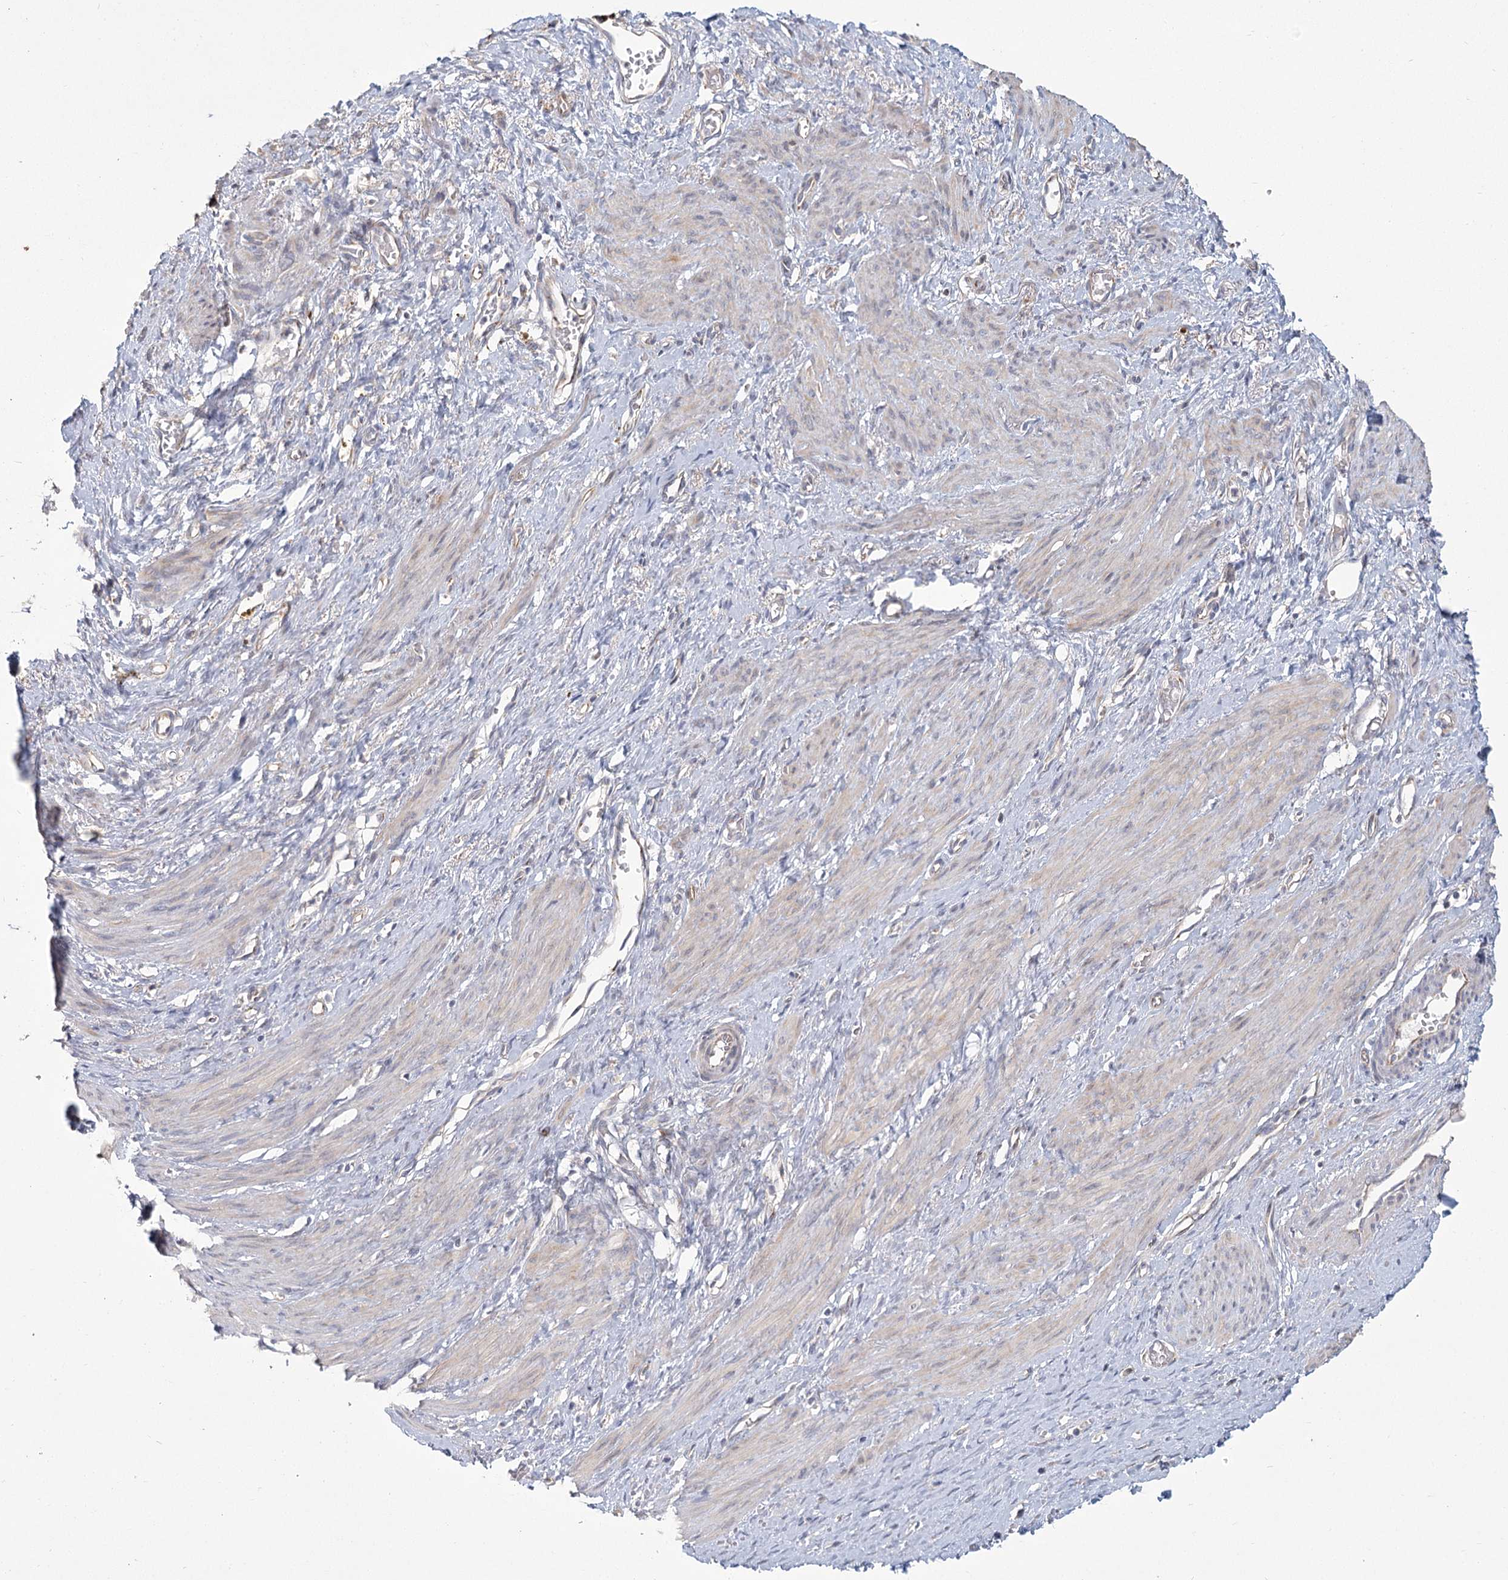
{"staining": {"intensity": "moderate", "quantity": "25%-75%", "location": "cytoplasmic/membranous,nuclear"}, "tissue": "smooth muscle", "cell_type": "Smooth muscle cells", "image_type": "normal", "snomed": [{"axis": "morphology", "description": "Normal tissue, NOS"}, {"axis": "topography", "description": "Endometrium"}], "caption": "The immunohistochemical stain shows moderate cytoplasmic/membranous,nuclear positivity in smooth muscle cells of unremarkable smooth muscle. (IHC, brightfield microscopy, high magnification).", "gene": "CNTLN", "patient": {"sex": "female", "age": 33}}